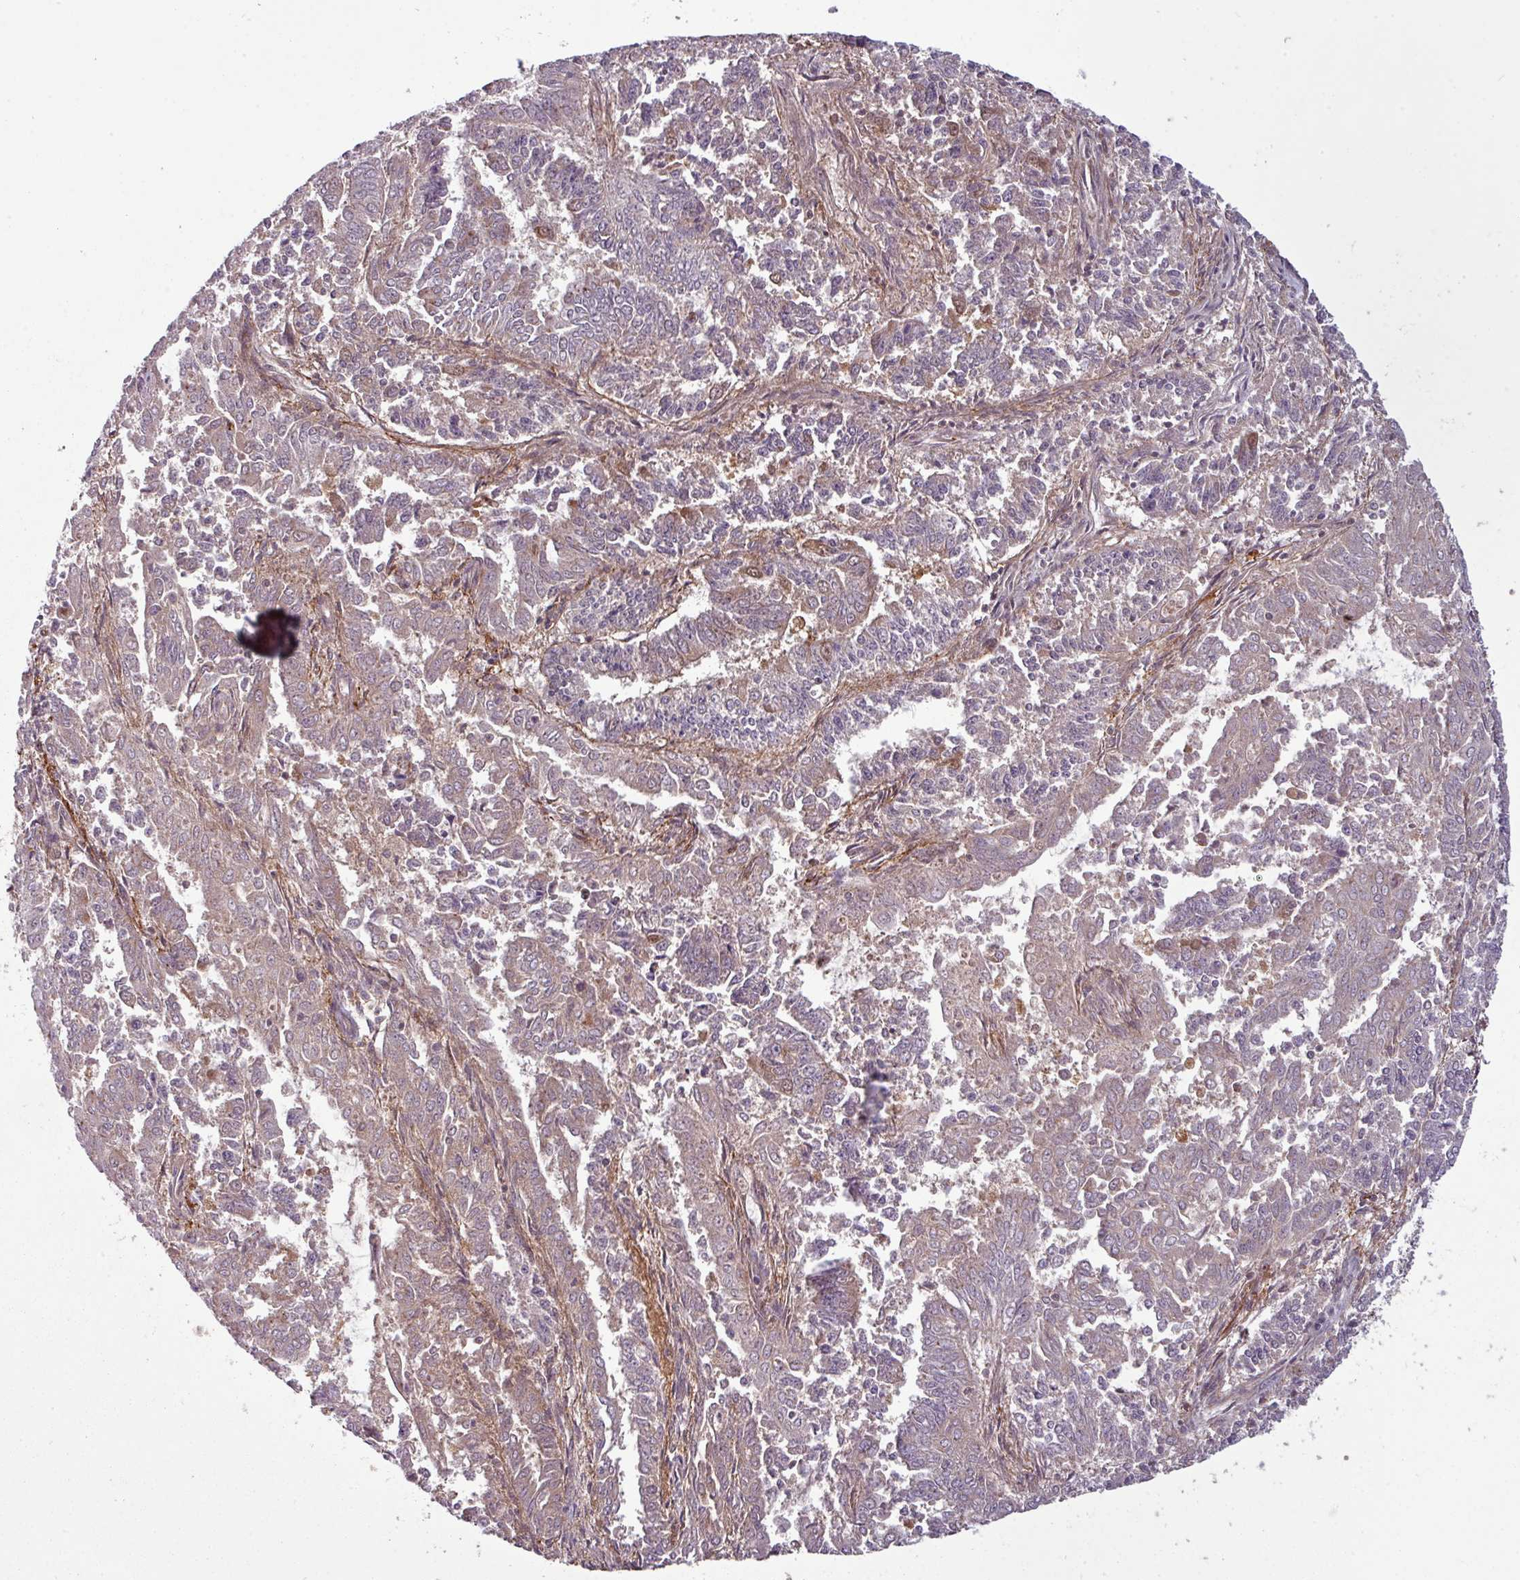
{"staining": {"intensity": "moderate", "quantity": "25%-75%", "location": "cytoplasmic/membranous,nuclear"}, "tissue": "endometrial cancer", "cell_type": "Tumor cells", "image_type": "cancer", "snomed": [{"axis": "morphology", "description": "Adenocarcinoma, NOS"}, {"axis": "topography", "description": "Endometrium"}], "caption": "Moderate cytoplasmic/membranous and nuclear positivity for a protein is seen in about 25%-75% of tumor cells of endometrial cancer (adenocarcinoma) using immunohistochemistry.", "gene": "GSKIP", "patient": {"sex": "female", "age": 73}}